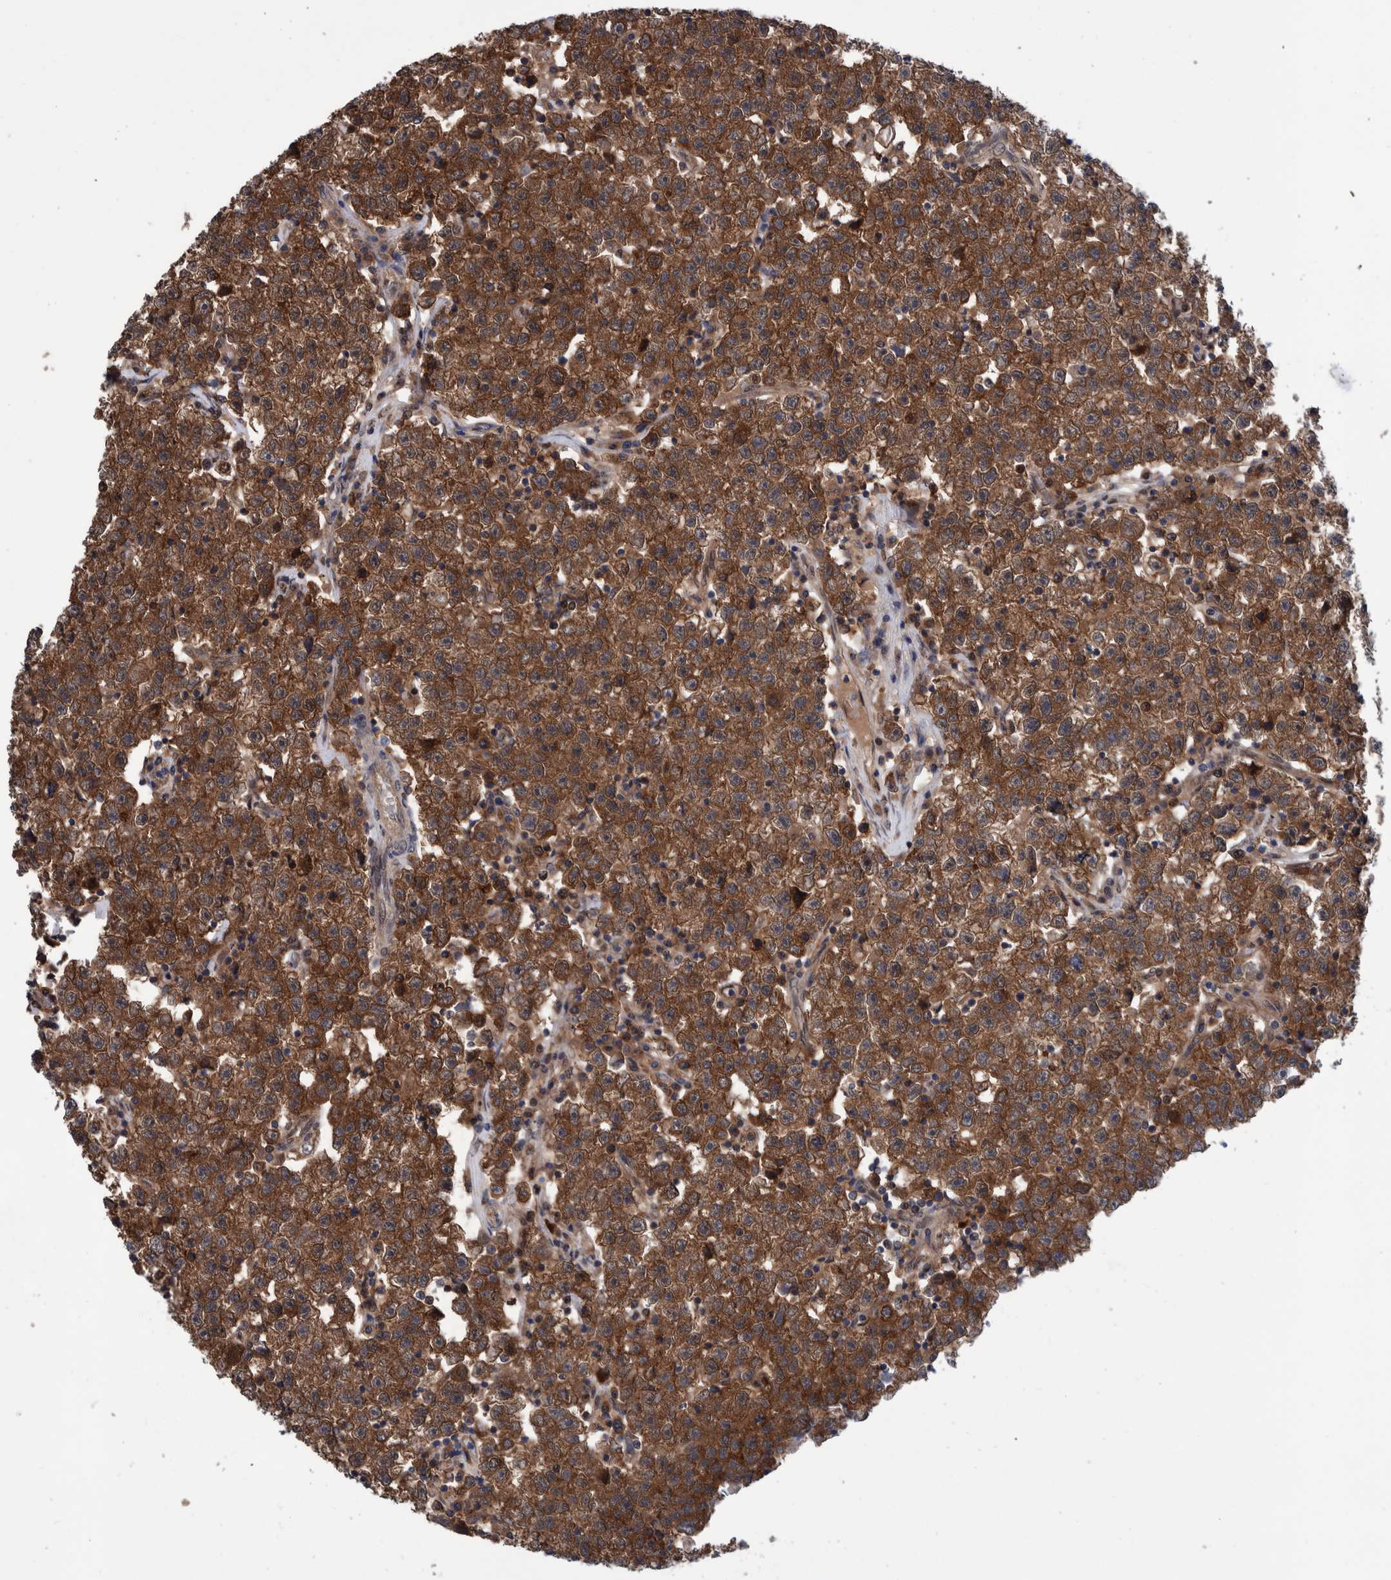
{"staining": {"intensity": "strong", "quantity": ">75%", "location": "cytoplasmic/membranous"}, "tissue": "testis cancer", "cell_type": "Tumor cells", "image_type": "cancer", "snomed": [{"axis": "morphology", "description": "Seminoma, NOS"}, {"axis": "topography", "description": "Testis"}], "caption": "Testis seminoma tissue exhibits strong cytoplasmic/membranous positivity in approximately >75% of tumor cells, visualized by immunohistochemistry.", "gene": "PFAS", "patient": {"sex": "male", "age": 22}}